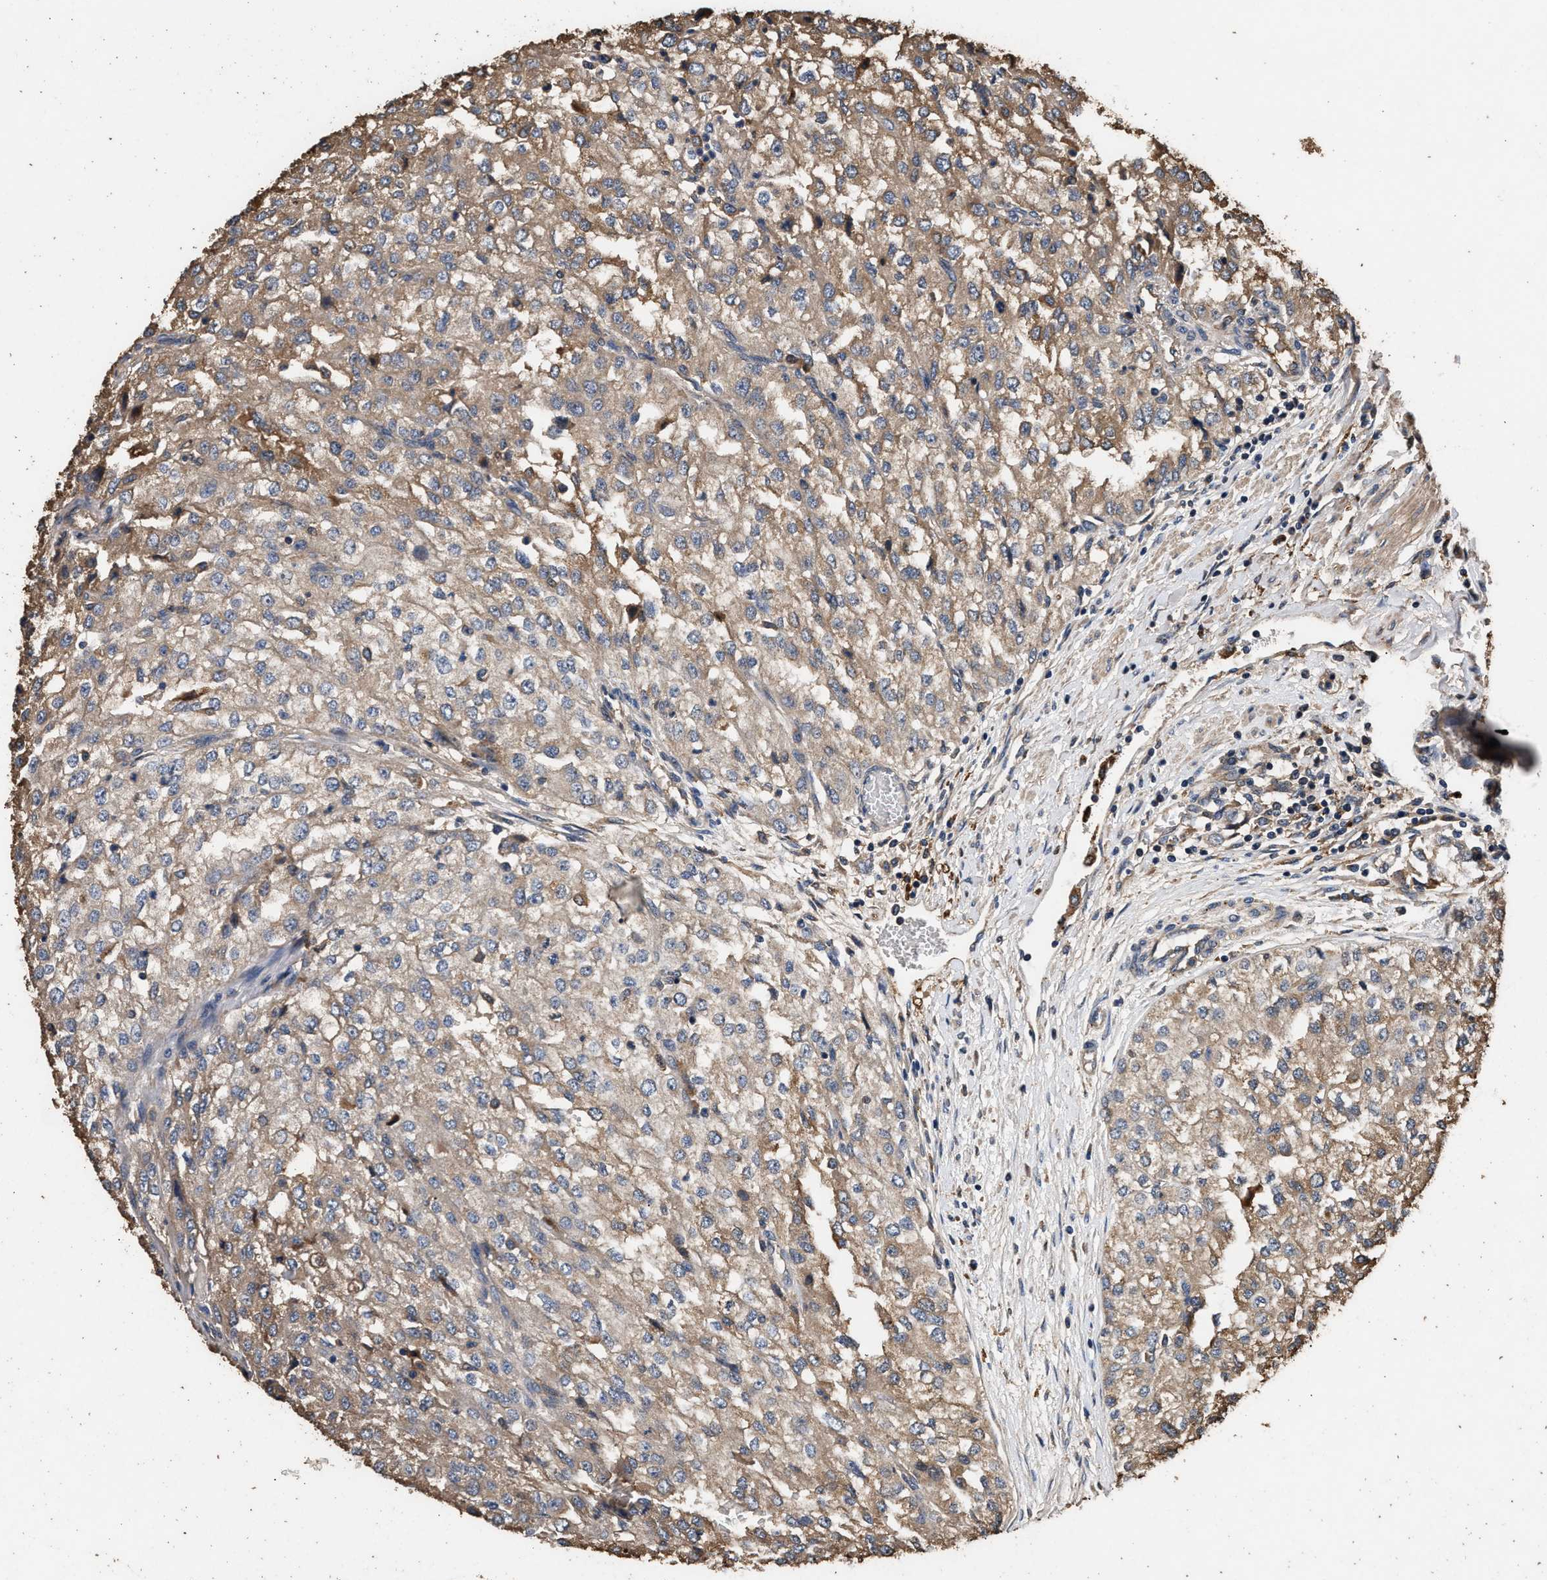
{"staining": {"intensity": "weak", "quantity": ">75%", "location": "cytoplasmic/membranous"}, "tissue": "renal cancer", "cell_type": "Tumor cells", "image_type": "cancer", "snomed": [{"axis": "morphology", "description": "Adenocarcinoma, NOS"}, {"axis": "topography", "description": "Kidney"}], "caption": "Immunohistochemical staining of renal adenocarcinoma shows low levels of weak cytoplasmic/membranous expression in approximately >75% of tumor cells.", "gene": "KYAT1", "patient": {"sex": "female", "age": 54}}